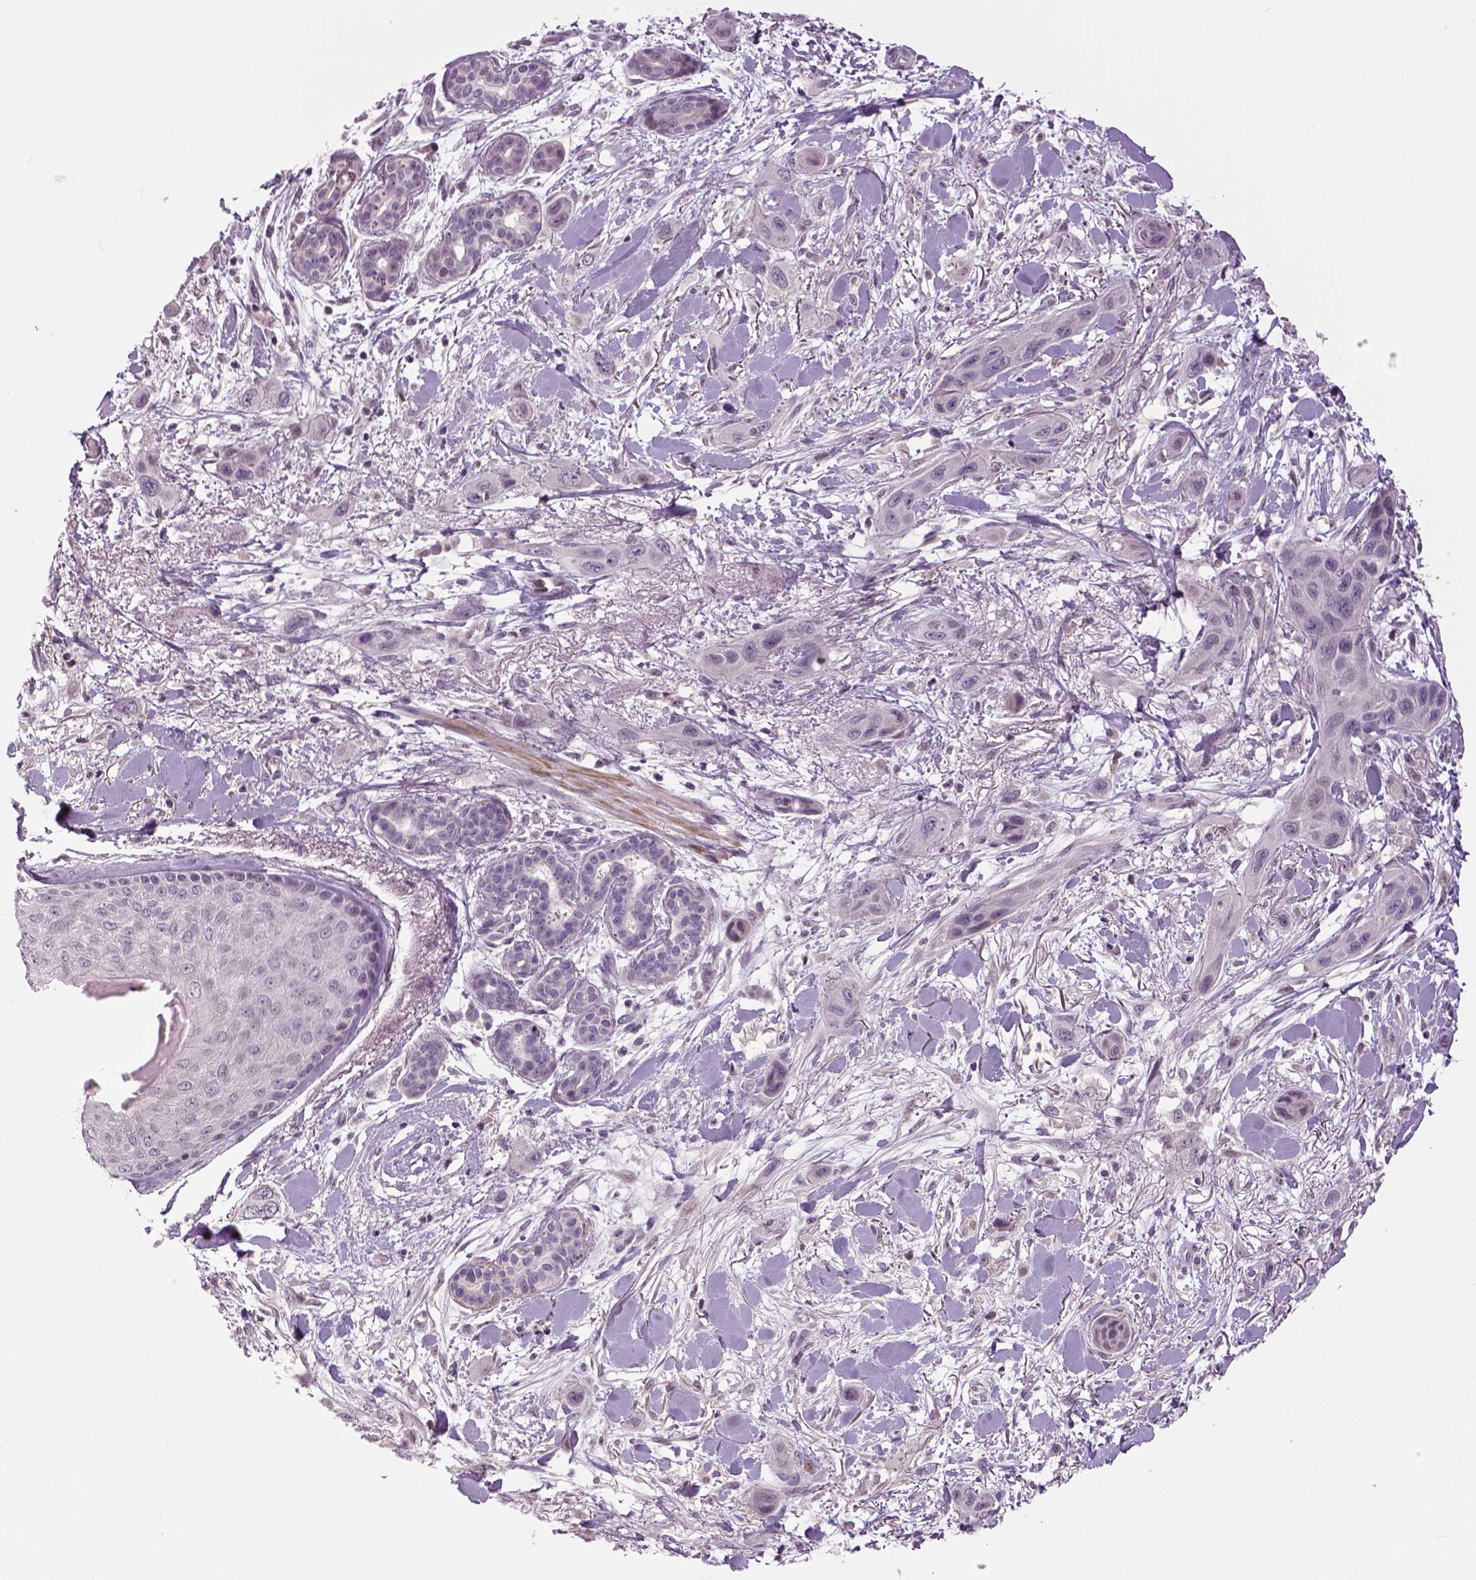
{"staining": {"intensity": "negative", "quantity": "none", "location": "none"}, "tissue": "skin cancer", "cell_type": "Tumor cells", "image_type": "cancer", "snomed": [{"axis": "morphology", "description": "Squamous cell carcinoma, NOS"}, {"axis": "topography", "description": "Skin"}], "caption": "Tumor cells show no significant staining in skin cancer (squamous cell carcinoma).", "gene": "NECAB1", "patient": {"sex": "male", "age": 79}}